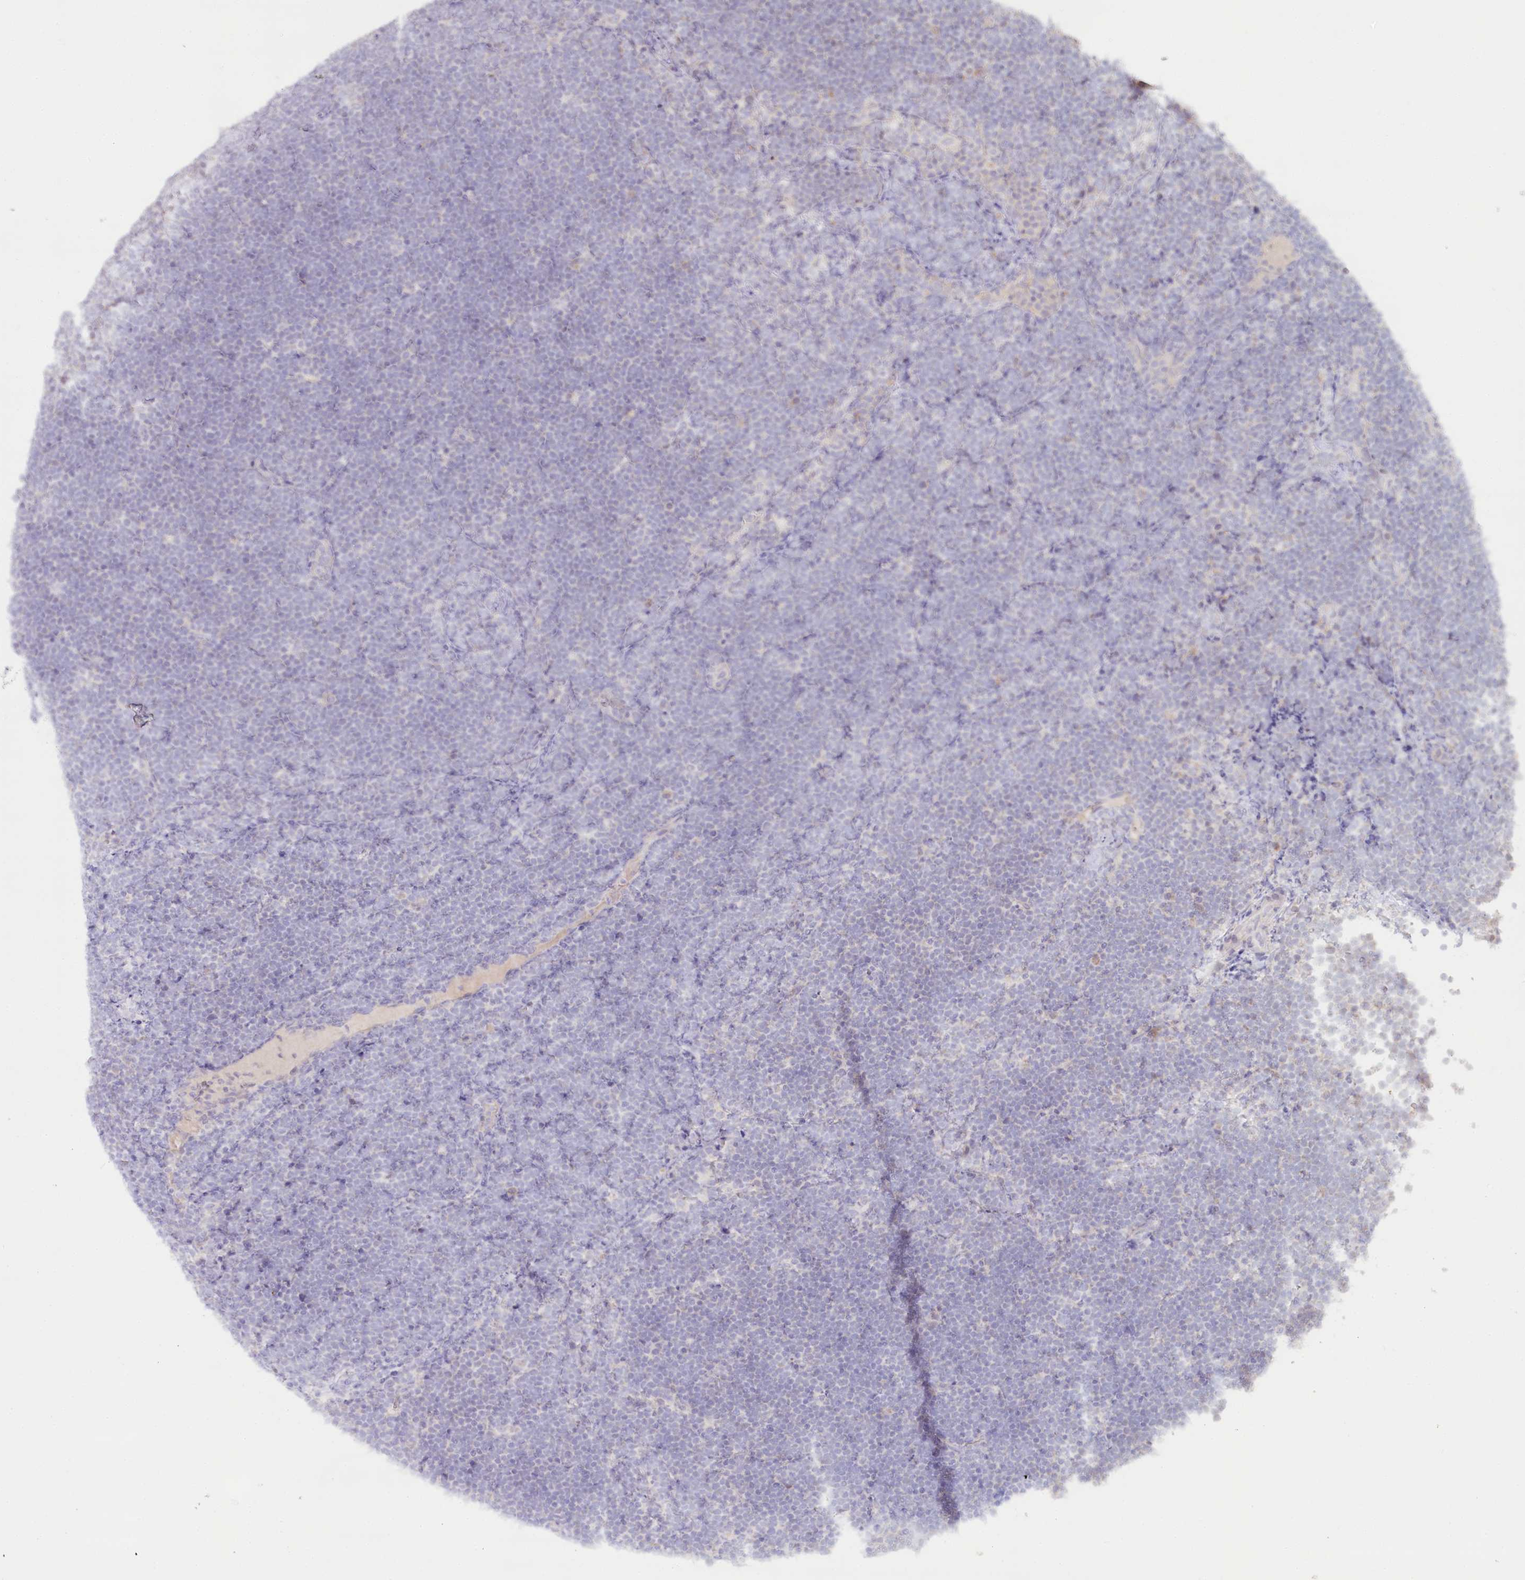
{"staining": {"intensity": "negative", "quantity": "none", "location": "none"}, "tissue": "lymphoma", "cell_type": "Tumor cells", "image_type": "cancer", "snomed": [{"axis": "morphology", "description": "Malignant lymphoma, non-Hodgkin's type, High grade"}, {"axis": "topography", "description": "Lymph node"}], "caption": "DAB (3,3'-diaminobenzidine) immunohistochemical staining of human high-grade malignant lymphoma, non-Hodgkin's type demonstrates no significant positivity in tumor cells.", "gene": "PSAPL1", "patient": {"sex": "male", "age": 13}}